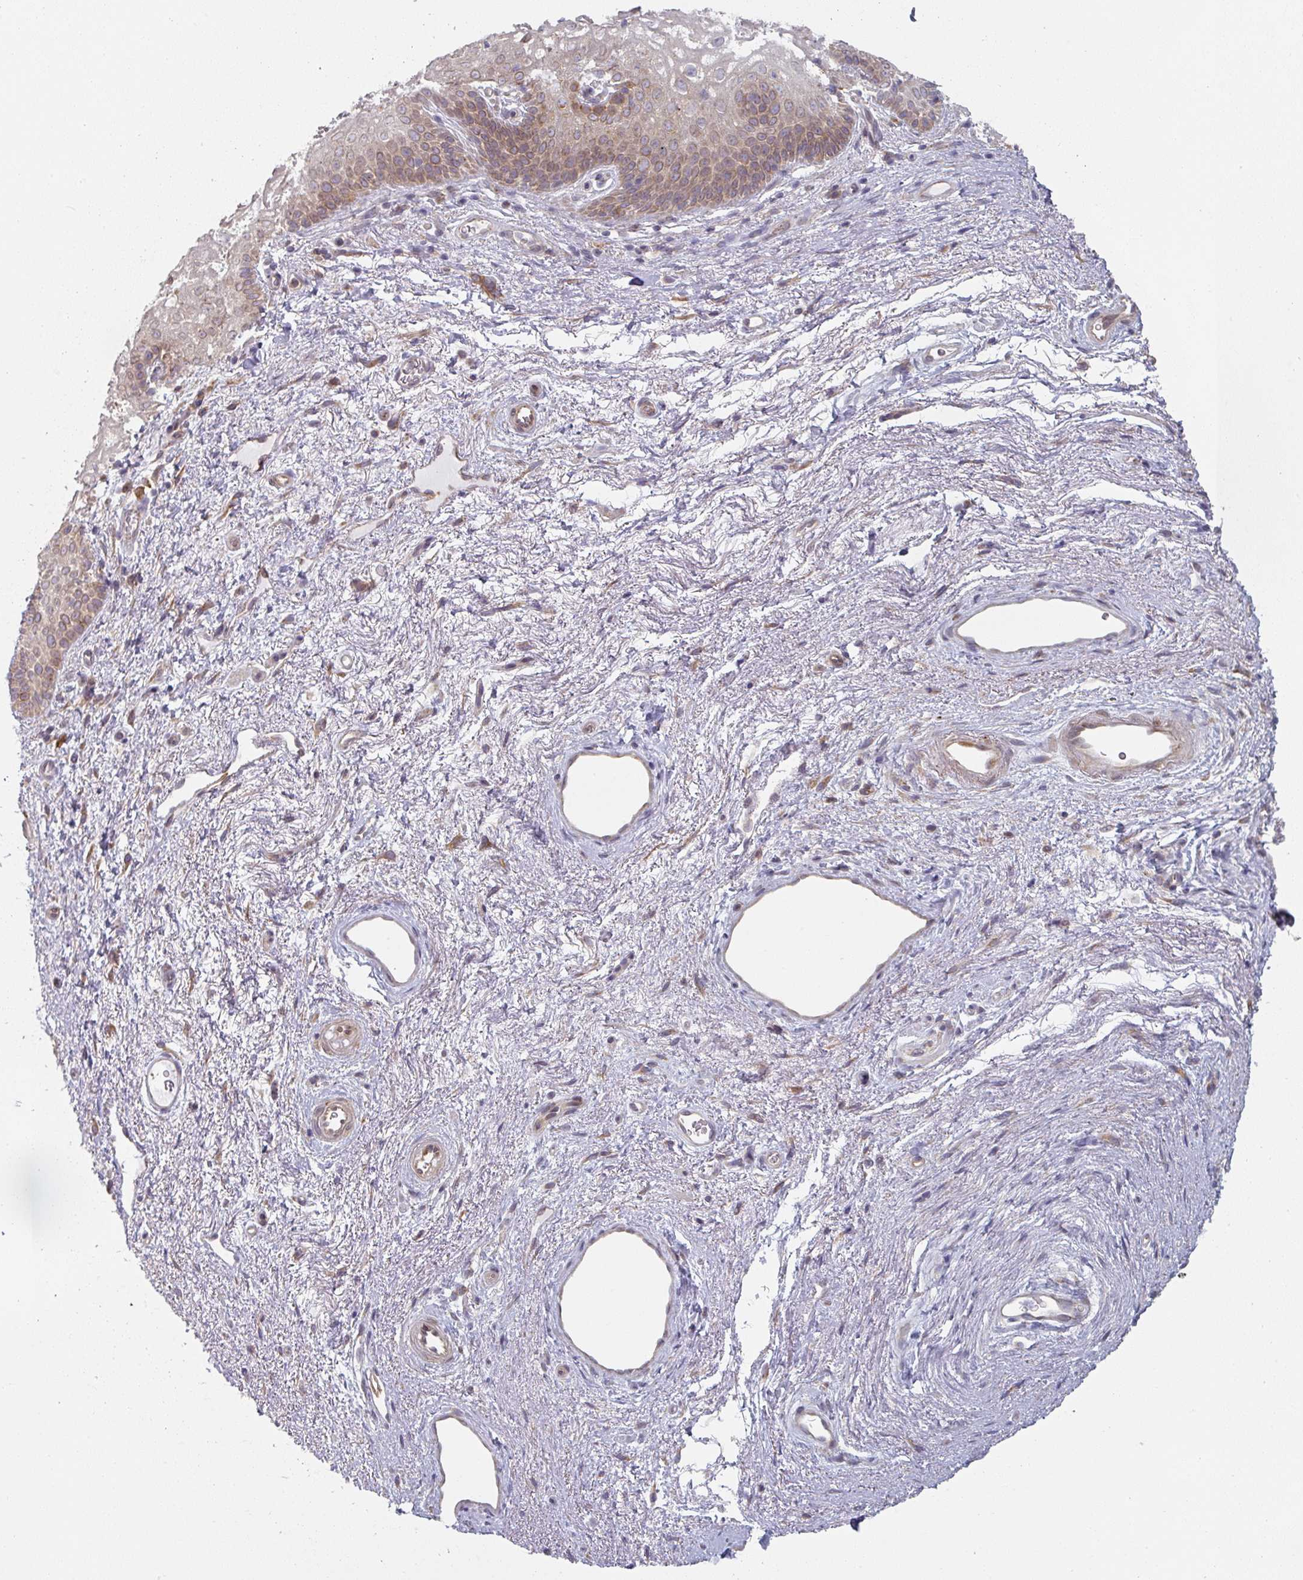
{"staining": {"intensity": "moderate", "quantity": "25%-75%", "location": "cytoplasmic/membranous"}, "tissue": "vagina", "cell_type": "Squamous epithelial cells", "image_type": "normal", "snomed": [{"axis": "morphology", "description": "Normal tissue, NOS"}, {"axis": "topography", "description": "Vagina"}], "caption": "About 25%-75% of squamous epithelial cells in normal vagina exhibit moderate cytoplasmic/membranous protein staining as visualized by brown immunohistochemical staining.", "gene": "TAPT1", "patient": {"sex": "female", "age": 47}}